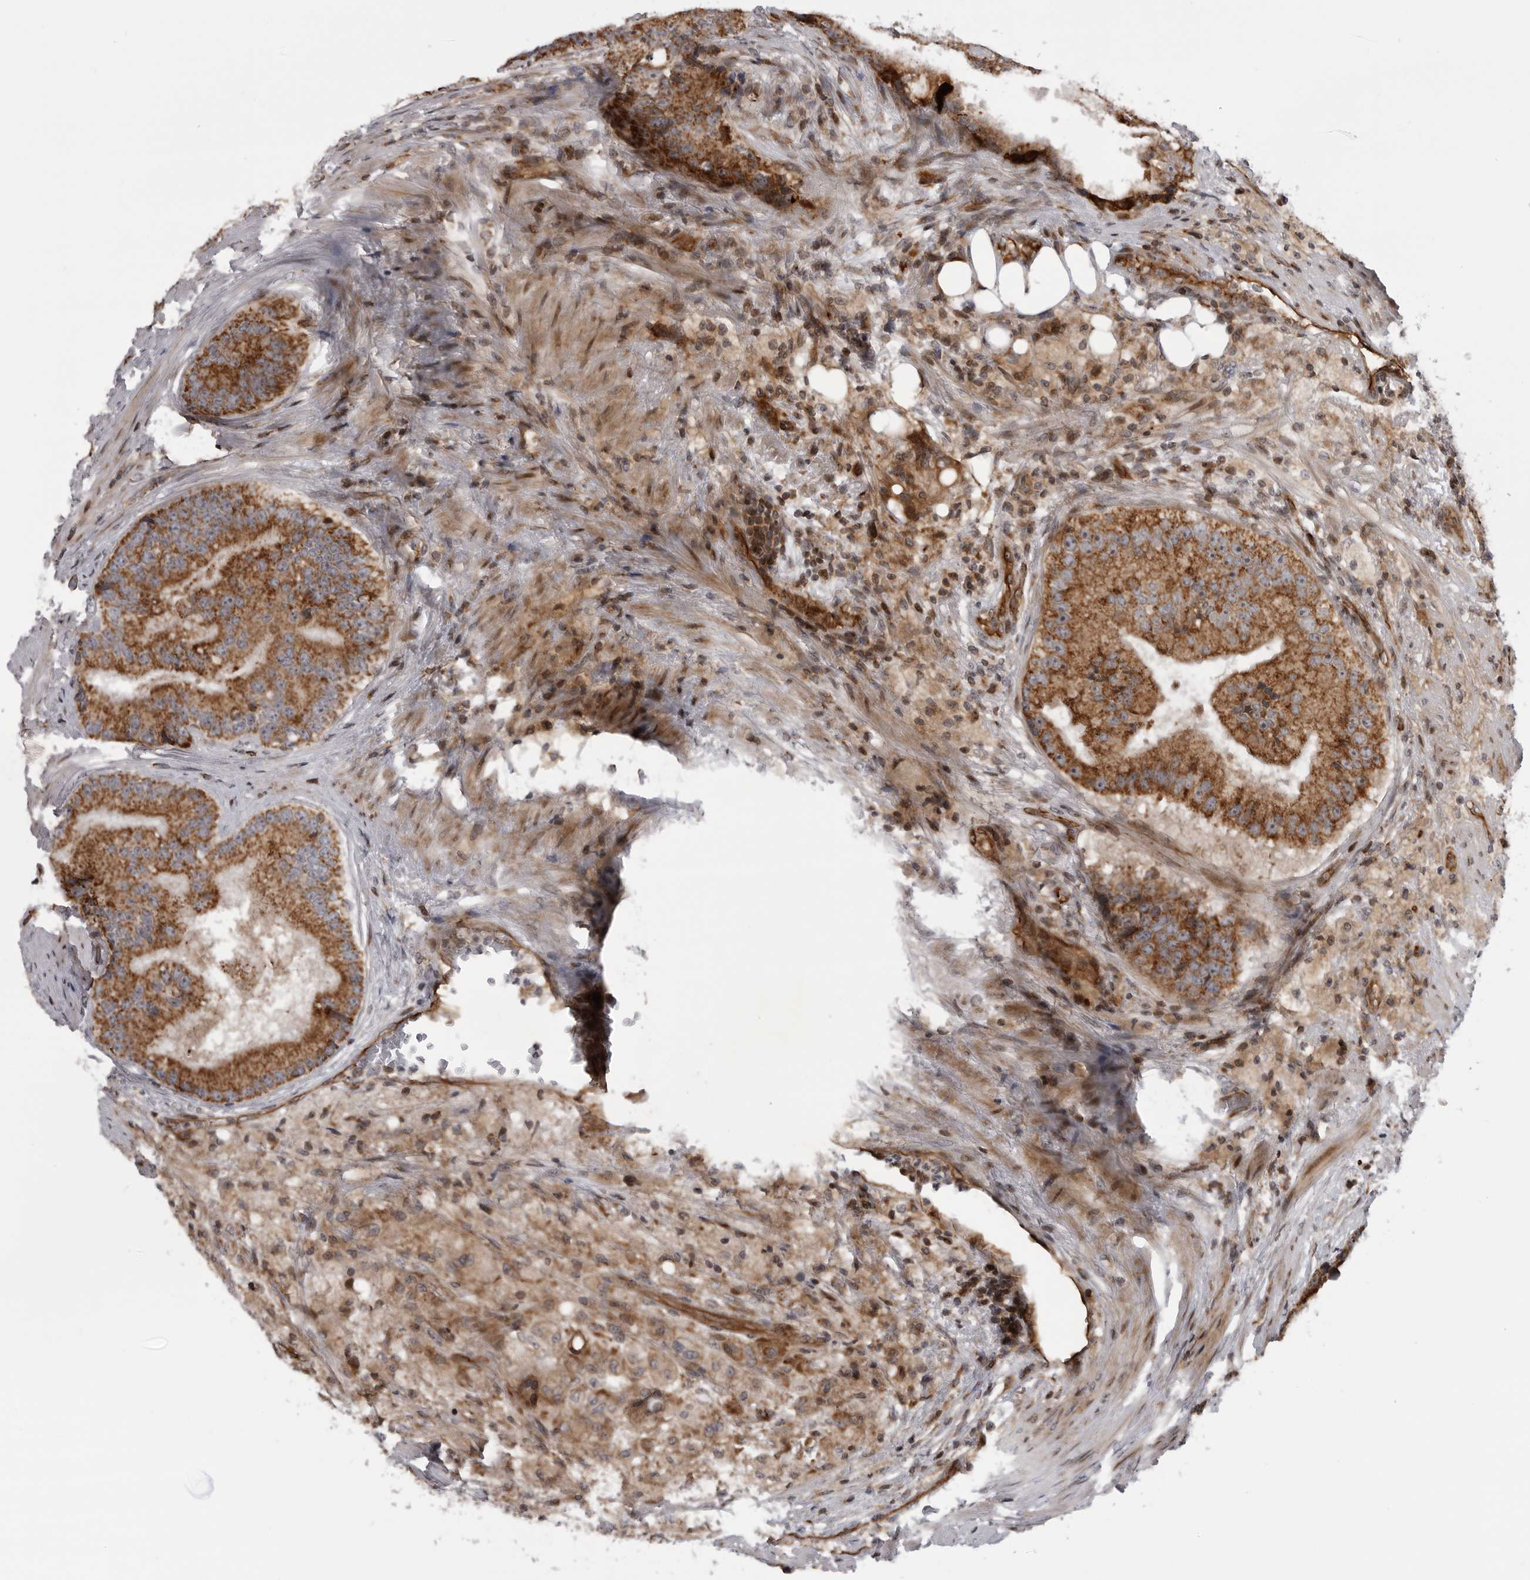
{"staining": {"intensity": "strong", "quantity": ">75%", "location": "cytoplasmic/membranous"}, "tissue": "prostate cancer", "cell_type": "Tumor cells", "image_type": "cancer", "snomed": [{"axis": "morphology", "description": "Adenocarcinoma, High grade"}, {"axis": "topography", "description": "Prostate"}], "caption": "Prostate cancer was stained to show a protein in brown. There is high levels of strong cytoplasmic/membranous positivity in approximately >75% of tumor cells.", "gene": "ABL1", "patient": {"sex": "male", "age": 70}}